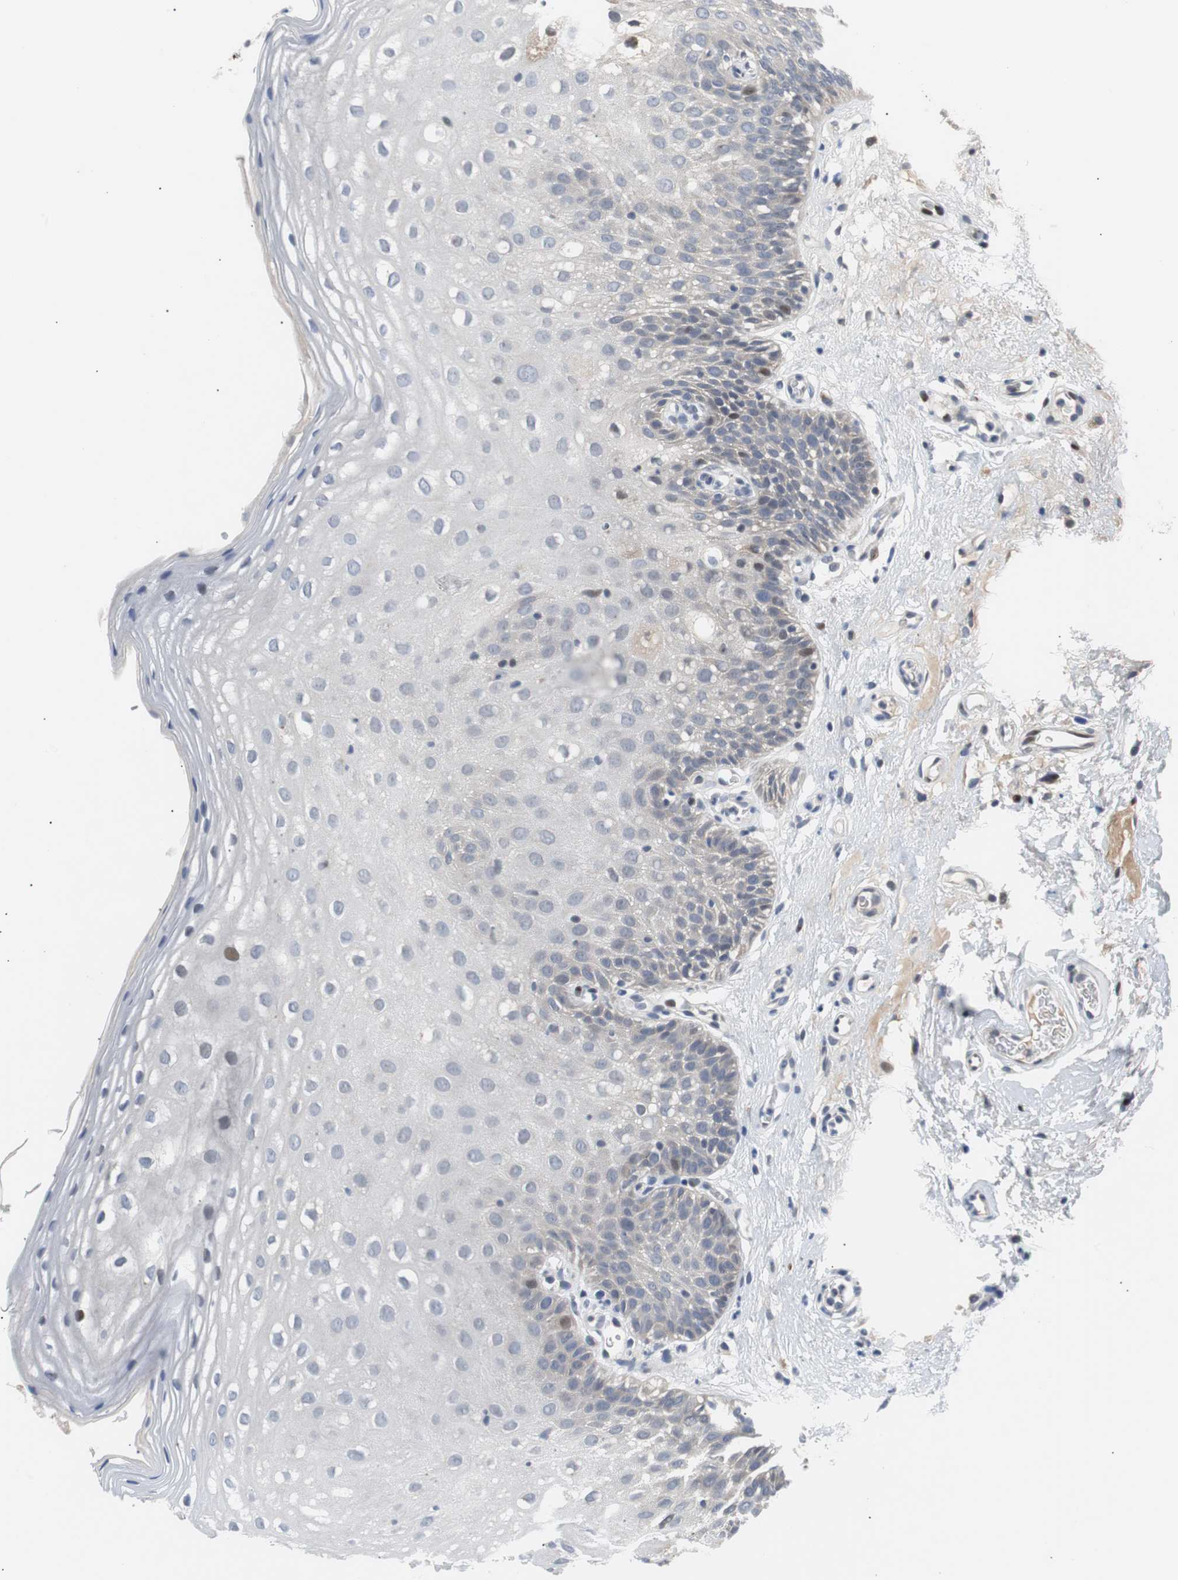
{"staining": {"intensity": "weak", "quantity": "<25%", "location": "nuclear"}, "tissue": "oral mucosa", "cell_type": "Squamous epithelial cells", "image_type": "normal", "snomed": [{"axis": "morphology", "description": "Normal tissue, NOS"}, {"axis": "morphology", "description": "Squamous cell carcinoma, NOS"}, {"axis": "topography", "description": "Skeletal muscle"}, {"axis": "topography", "description": "Oral tissue"}], "caption": "High power microscopy photomicrograph of an immunohistochemistry (IHC) histopathology image of unremarkable oral mucosa, revealing no significant staining in squamous epithelial cells. The staining was performed using DAB to visualize the protein expression in brown, while the nuclei were stained in blue with hematoxylin (Magnification: 20x).", "gene": "MAP2K4", "patient": {"sex": "male", "age": 71}}